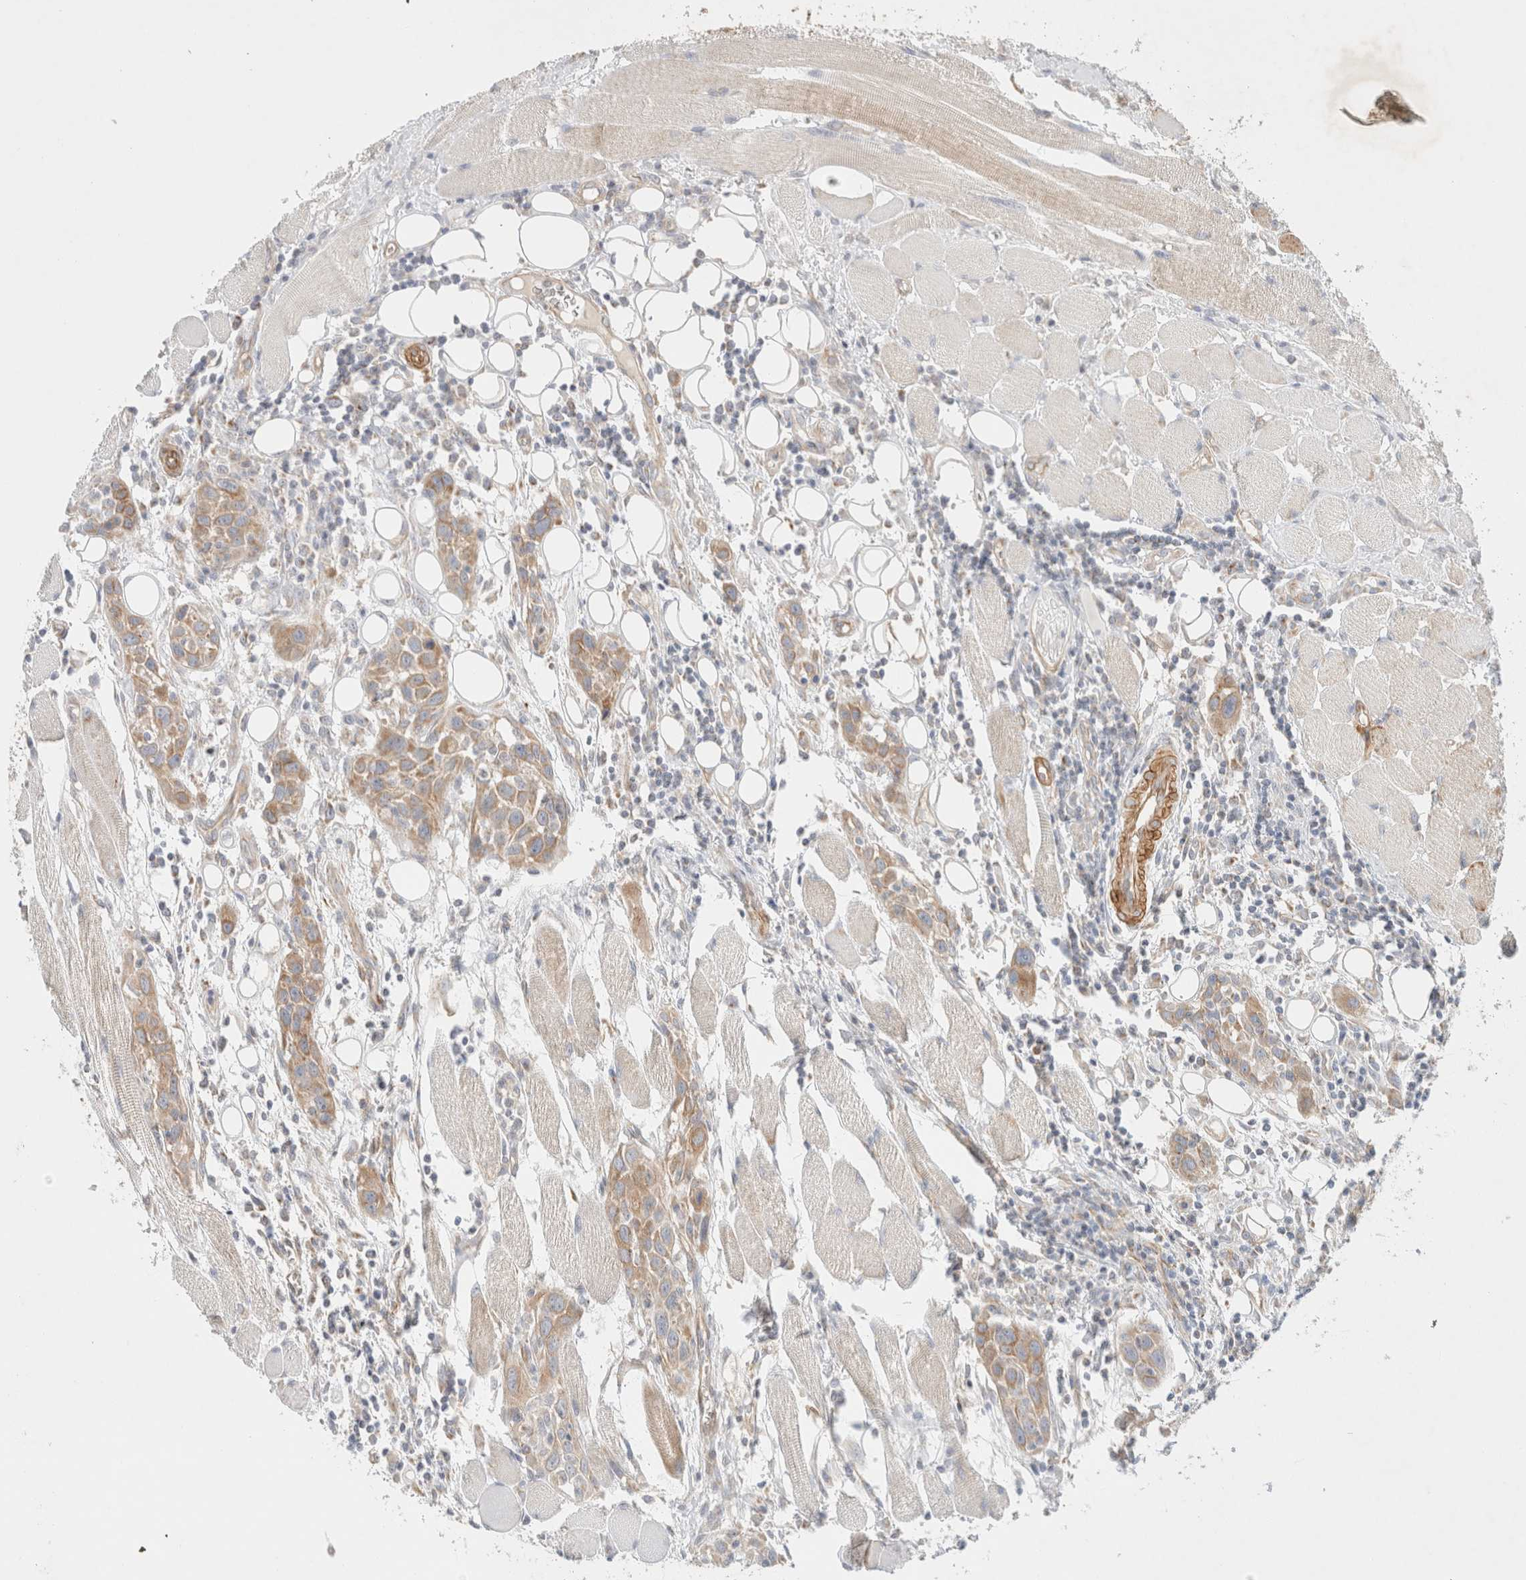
{"staining": {"intensity": "moderate", "quantity": ">75%", "location": "cytoplasmic/membranous"}, "tissue": "head and neck cancer", "cell_type": "Tumor cells", "image_type": "cancer", "snomed": [{"axis": "morphology", "description": "Squamous cell carcinoma, NOS"}, {"axis": "topography", "description": "Oral tissue"}, {"axis": "topography", "description": "Head-Neck"}], "caption": "Protein staining of squamous cell carcinoma (head and neck) tissue reveals moderate cytoplasmic/membranous staining in about >75% of tumor cells. The protein of interest is shown in brown color, while the nuclei are stained blue.", "gene": "MRM3", "patient": {"sex": "female", "age": 50}}